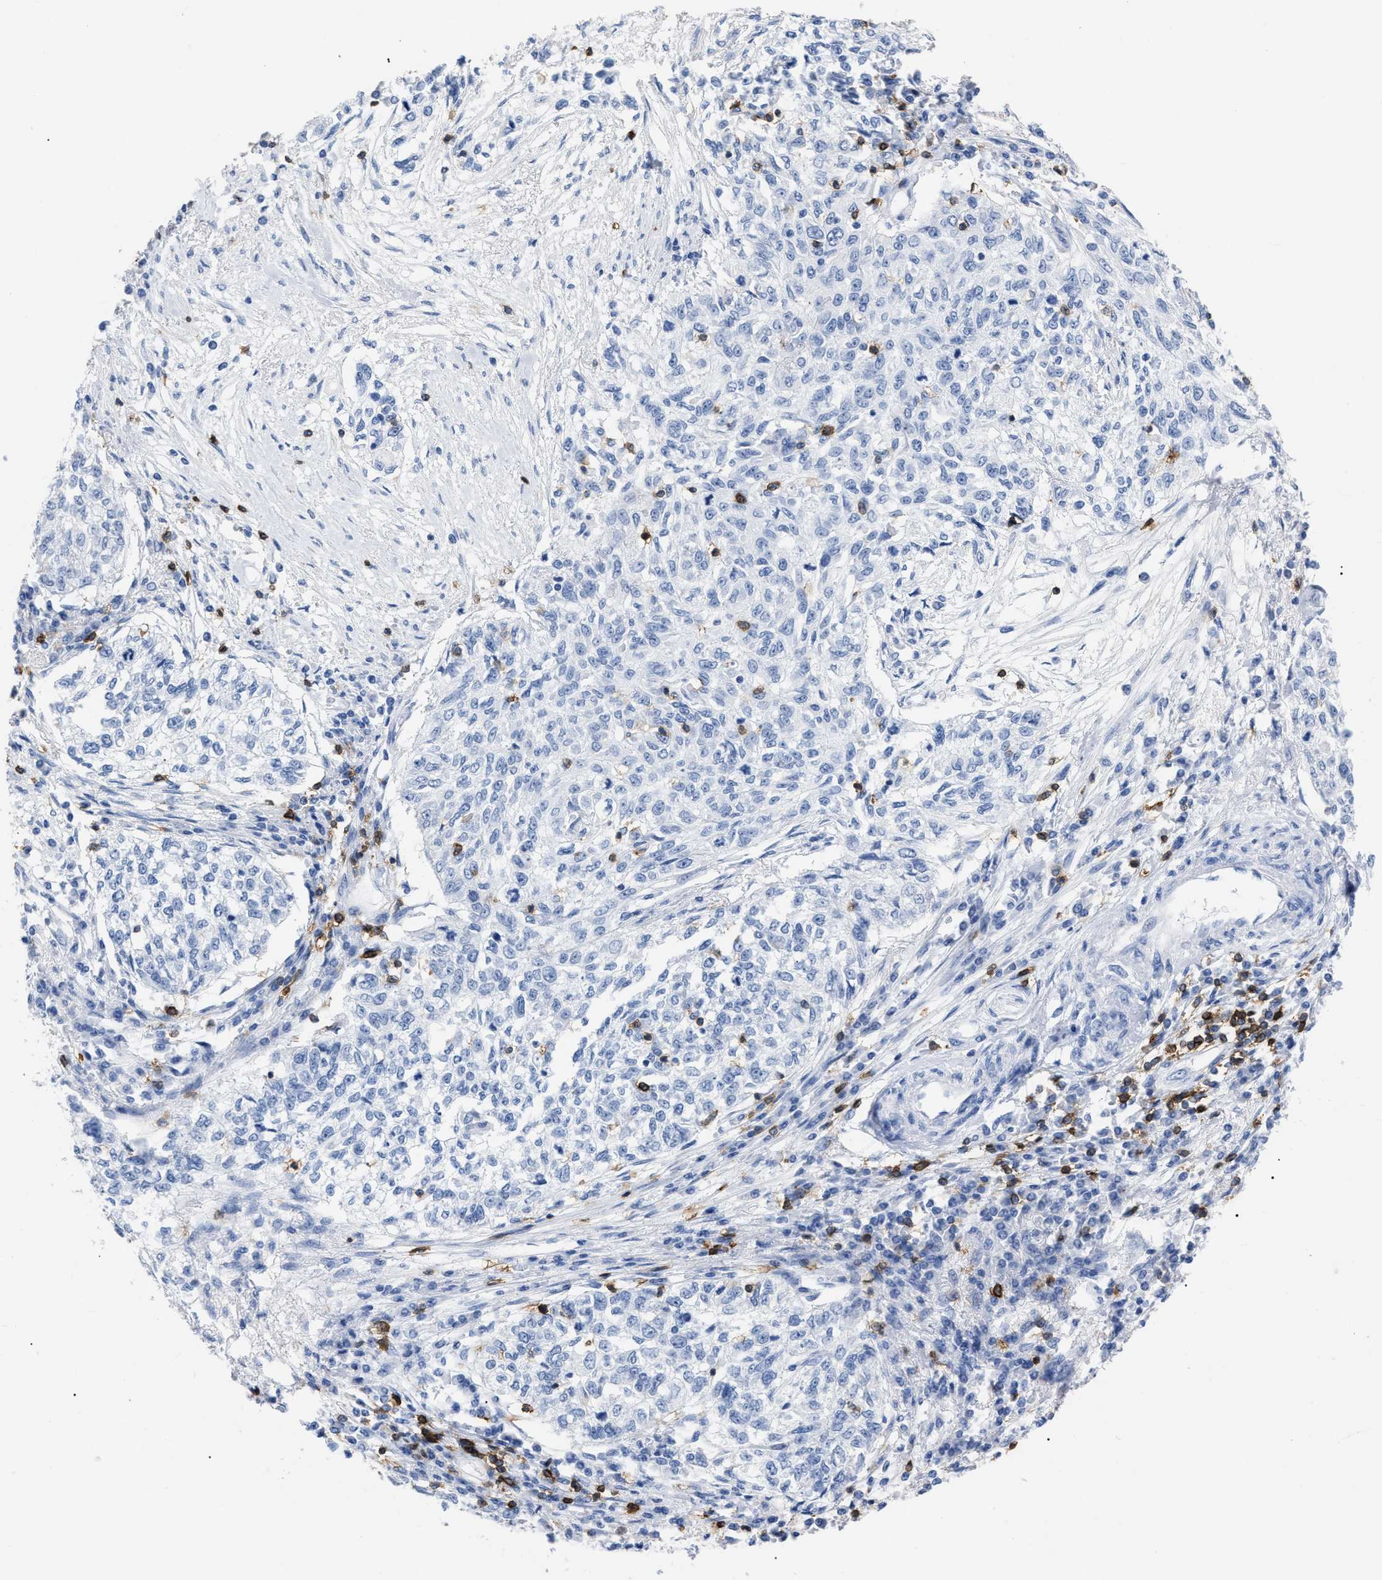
{"staining": {"intensity": "negative", "quantity": "none", "location": "none"}, "tissue": "cervical cancer", "cell_type": "Tumor cells", "image_type": "cancer", "snomed": [{"axis": "morphology", "description": "Squamous cell carcinoma, NOS"}, {"axis": "topography", "description": "Cervix"}], "caption": "Cervical cancer (squamous cell carcinoma) stained for a protein using IHC reveals no expression tumor cells.", "gene": "CD5", "patient": {"sex": "female", "age": 57}}